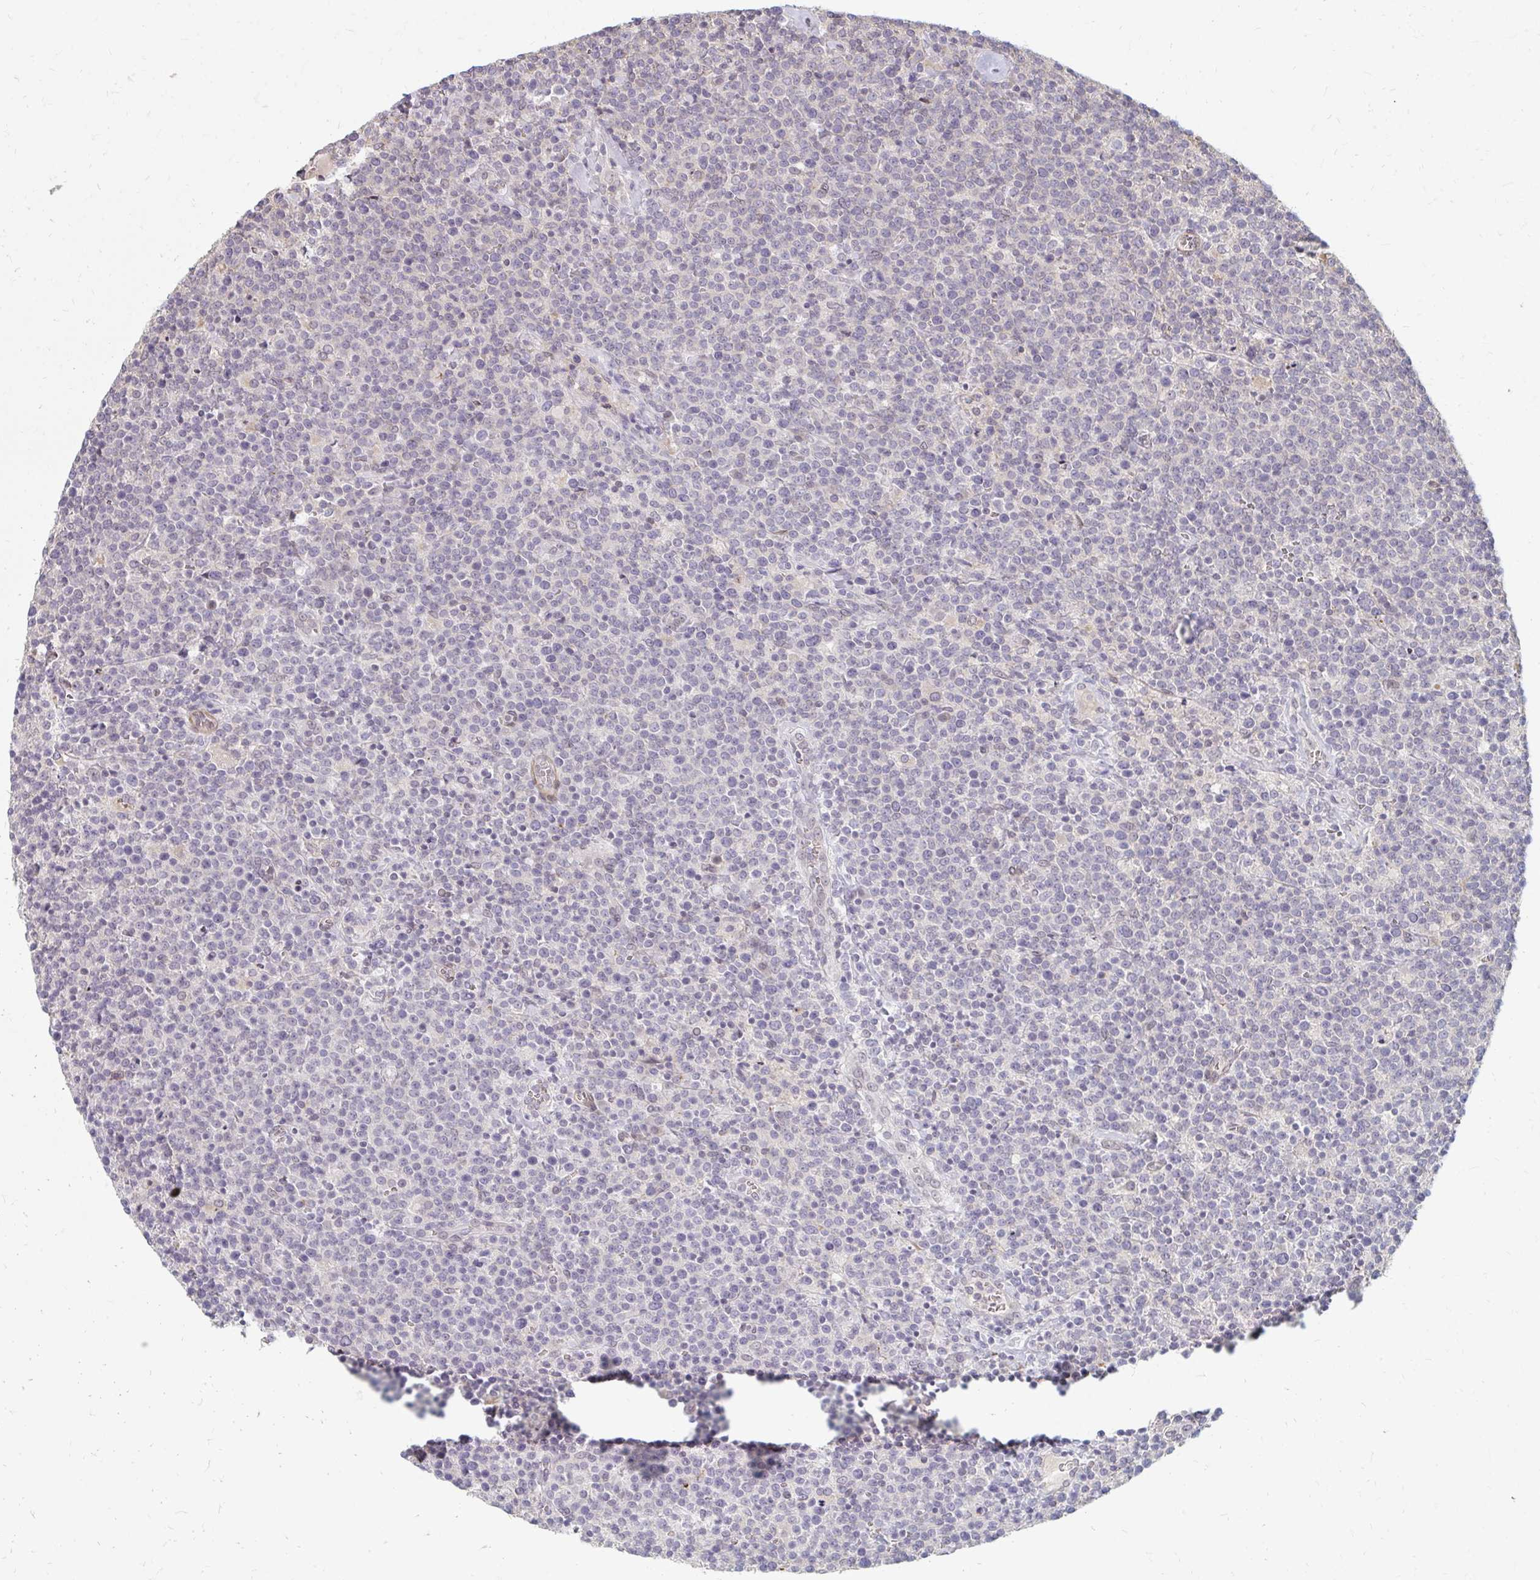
{"staining": {"intensity": "negative", "quantity": "none", "location": "none"}, "tissue": "lymphoma", "cell_type": "Tumor cells", "image_type": "cancer", "snomed": [{"axis": "morphology", "description": "Malignant lymphoma, non-Hodgkin's type, High grade"}, {"axis": "topography", "description": "Lymph node"}], "caption": "IHC of human malignant lymphoma, non-Hodgkin's type (high-grade) exhibits no positivity in tumor cells.", "gene": "GPC5", "patient": {"sex": "male", "age": 61}}